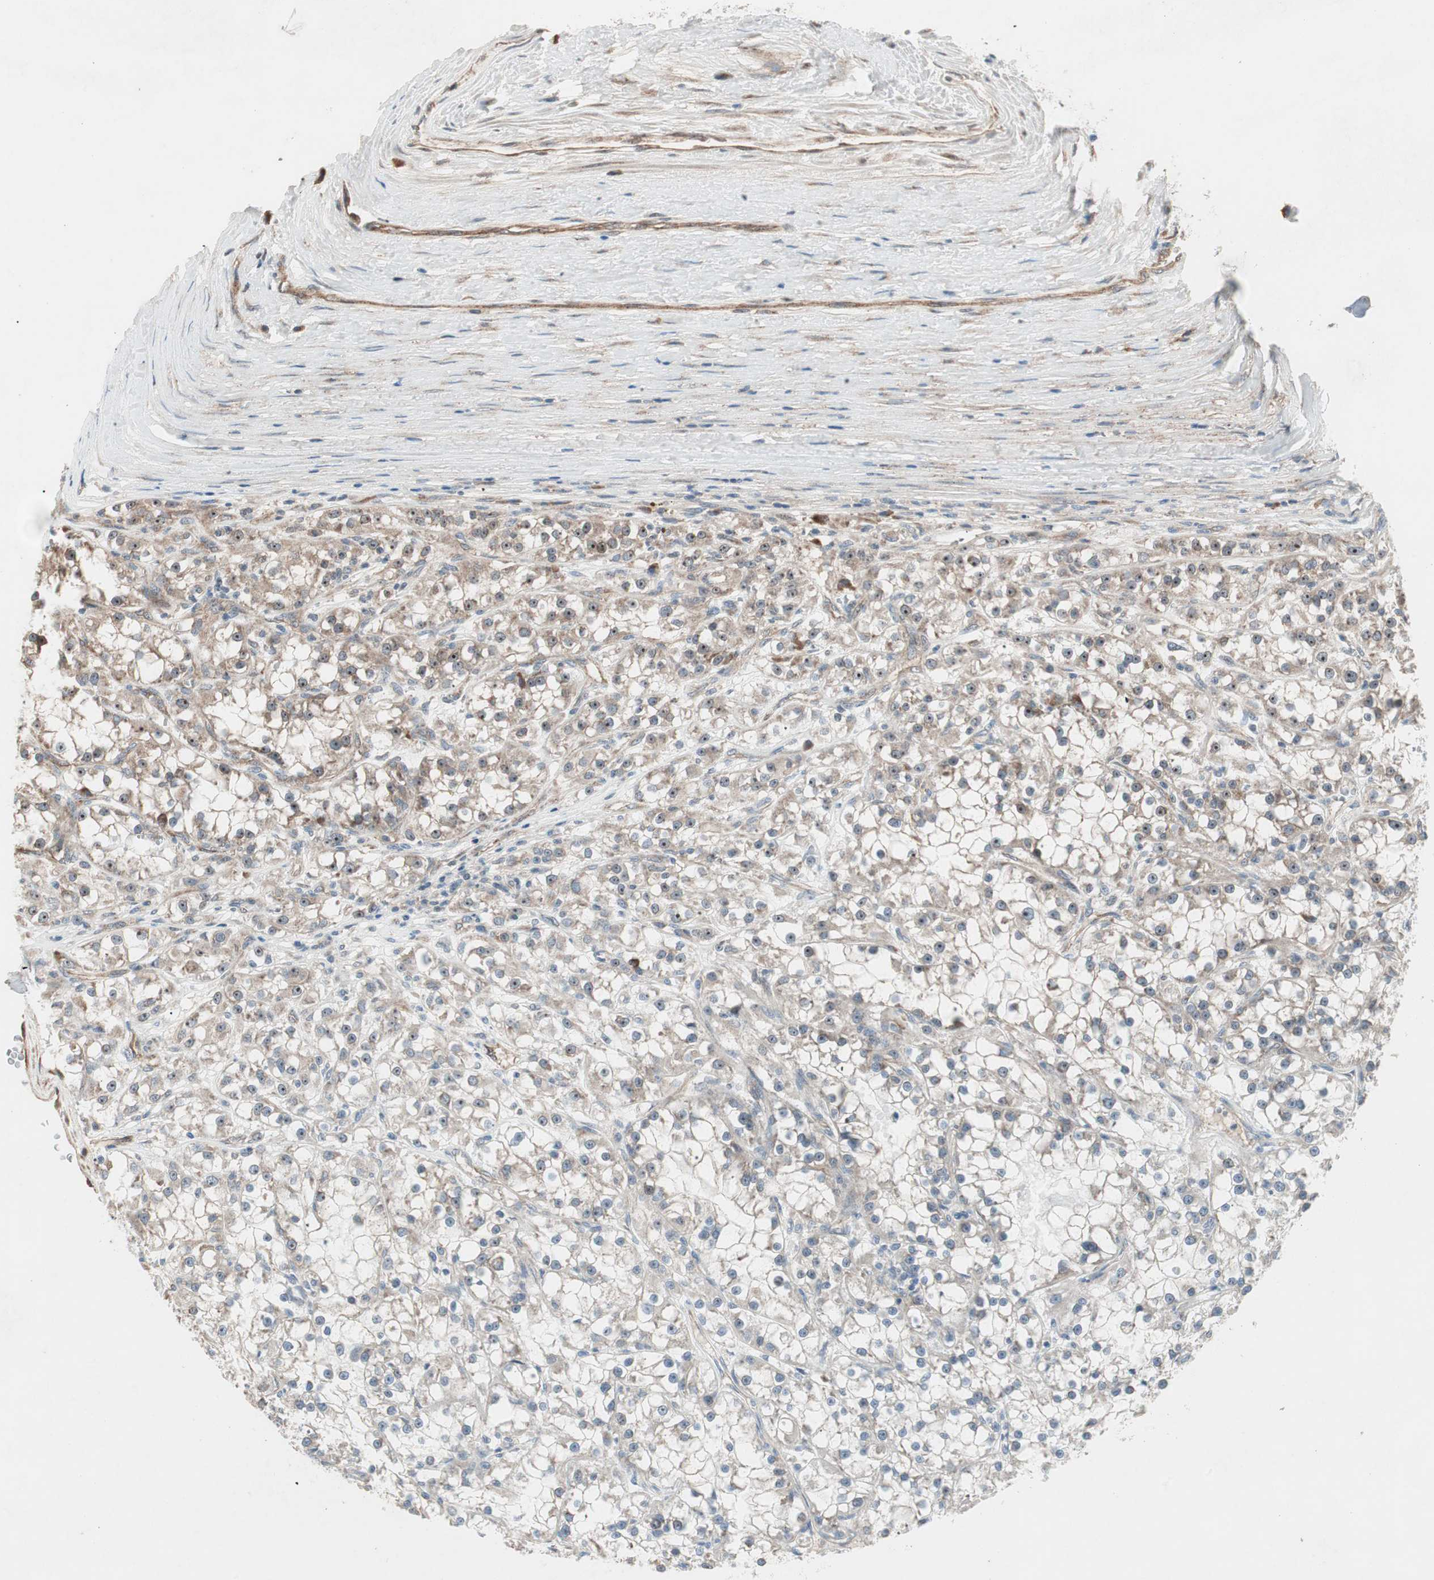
{"staining": {"intensity": "moderate", "quantity": ">75%", "location": "cytoplasmic/membranous"}, "tissue": "renal cancer", "cell_type": "Tumor cells", "image_type": "cancer", "snomed": [{"axis": "morphology", "description": "Adenocarcinoma, NOS"}, {"axis": "topography", "description": "Kidney"}], "caption": "Immunohistochemical staining of human renal cancer (adenocarcinoma) displays moderate cytoplasmic/membranous protein staining in approximately >75% of tumor cells.", "gene": "CCL14", "patient": {"sex": "female", "age": 52}}